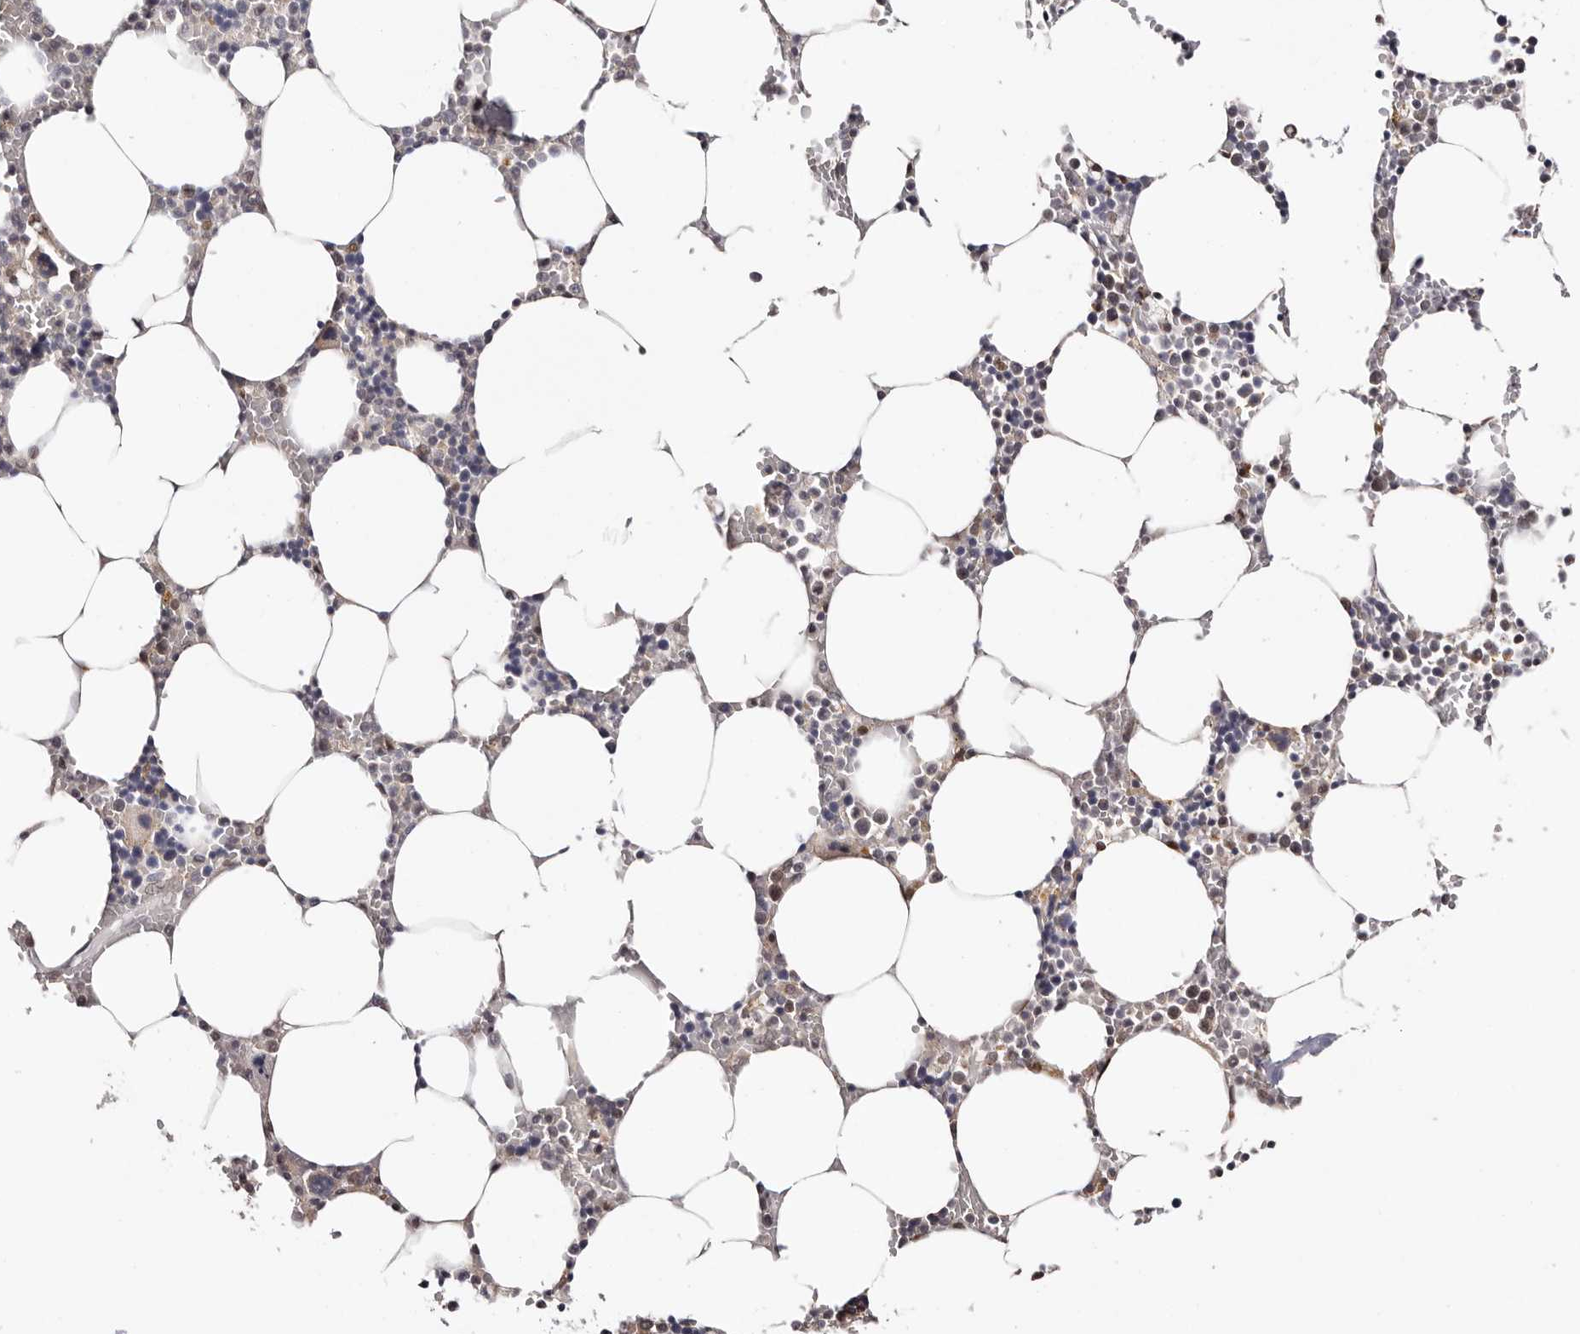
{"staining": {"intensity": "weak", "quantity": "<25%", "location": "cytoplasmic/membranous"}, "tissue": "bone marrow", "cell_type": "Hematopoietic cells", "image_type": "normal", "snomed": [{"axis": "morphology", "description": "Normal tissue, NOS"}, {"axis": "topography", "description": "Bone marrow"}], "caption": "Immunohistochemistry micrograph of unremarkable bone marrow stained for a protein (brown), which shows no expression in hematopoietic cells. (DAB (3,3'-diaminobenzidine) immunohistochemistry (IHC) with hematoxylin counter stain).", "gene": "TYW3", "patient": {"sex": "male", "age": 70}}